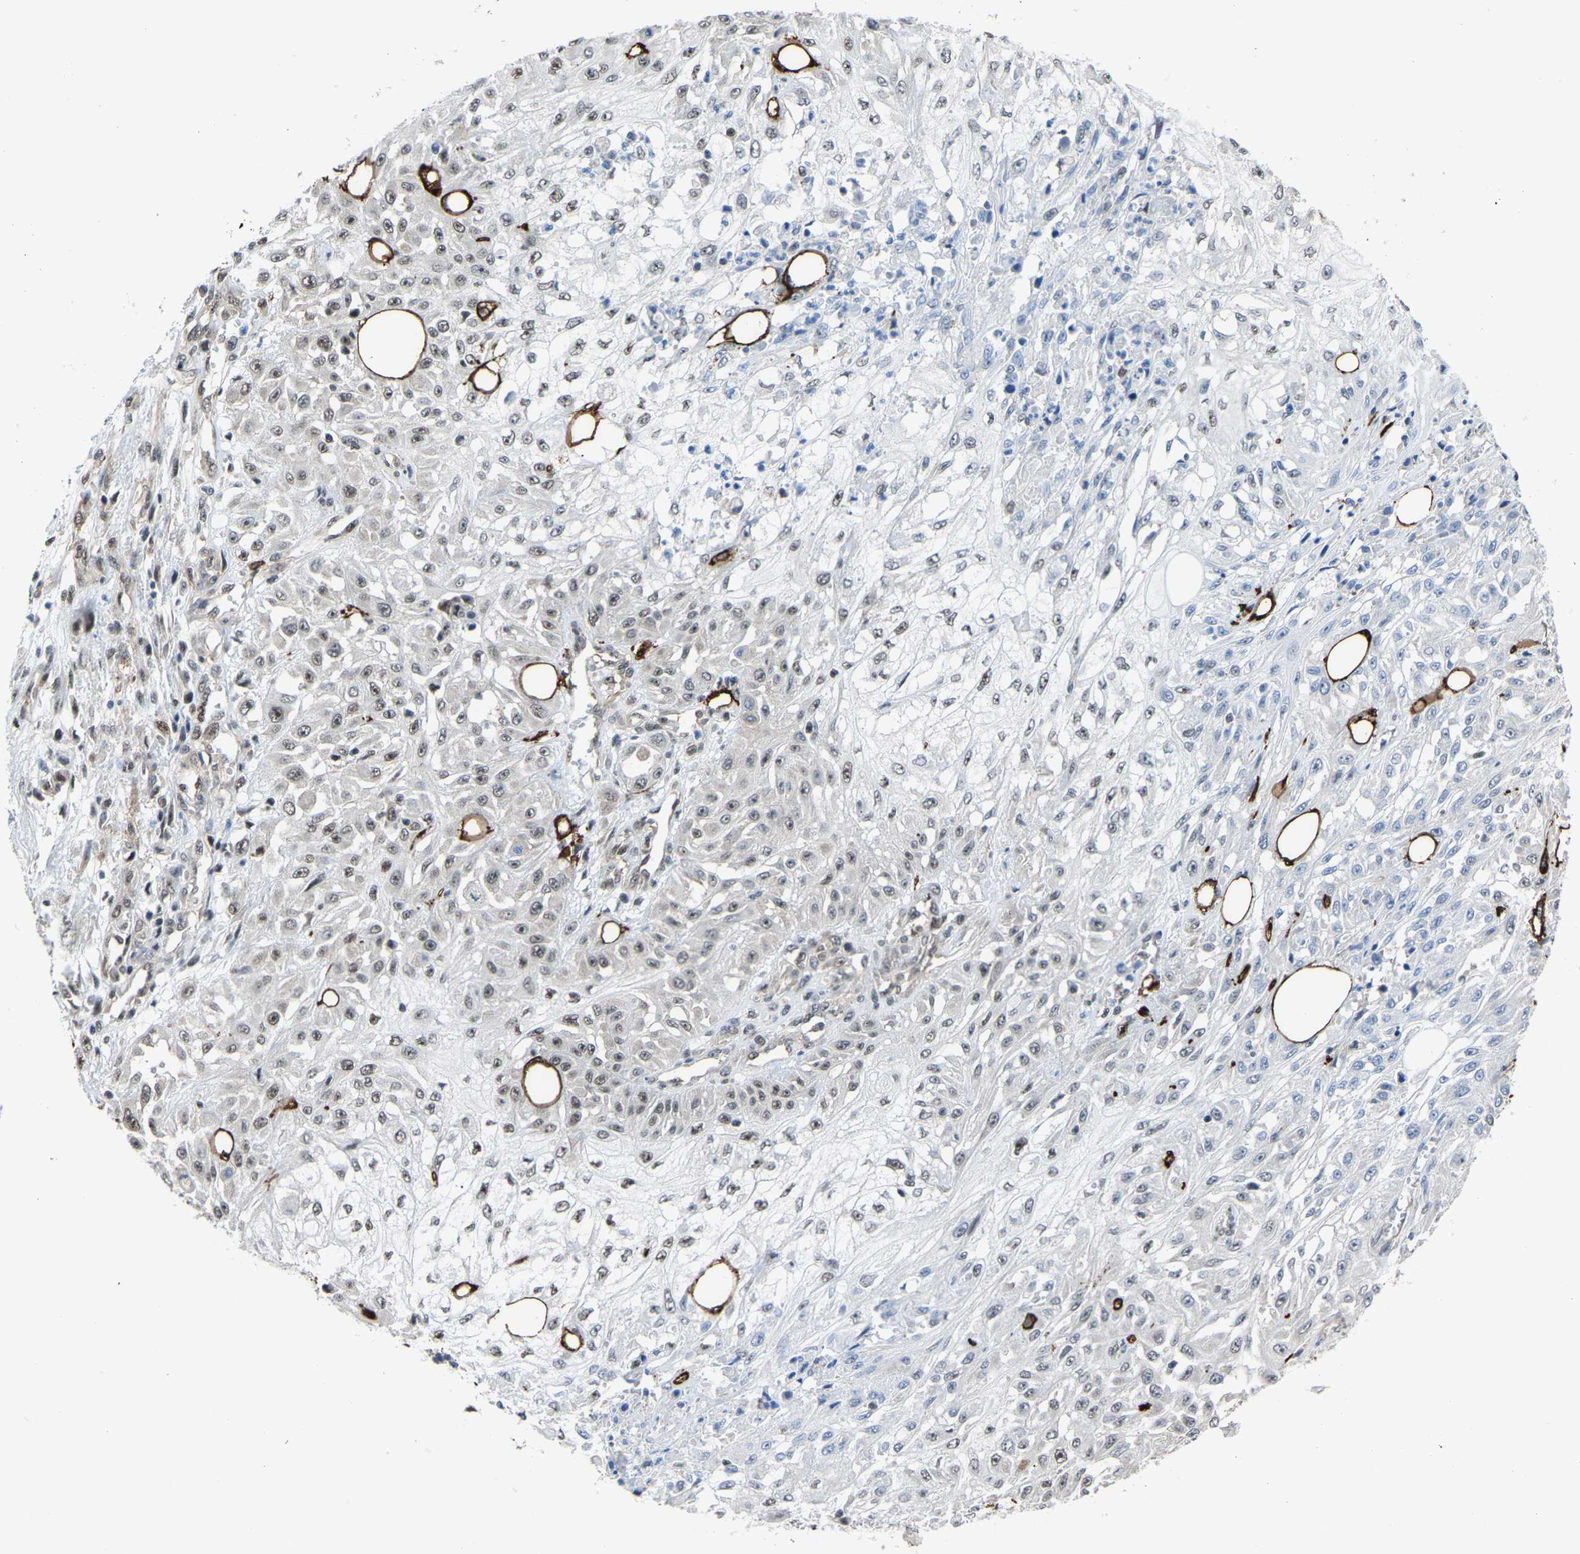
{"staining": {"intensity": "weak", "quantity": "25%-75%", "location": "nuclear"}, "tissue": "skin cancer", "cell_type": "Tumor cells", "image_type": "cancer", "snomed": [{"axis": "morphology", "description": "Squamous cell carcinoma, NOS"}, {"axis": "morphology", "description": "Squamous cell carcinoma, metastatic, NOS"}, {"axis": "topography", "description": "Skin"}, {"axis": "topography", "description": "Lymph node"}], "caption": "The micrograph displays immunohistochemical staining of skin cancer. There is weak nuclear staining is present in about 25%-75% of tumor cells.", "gene": "DDX5", "patient": {"sex": "male", "age": 75}}